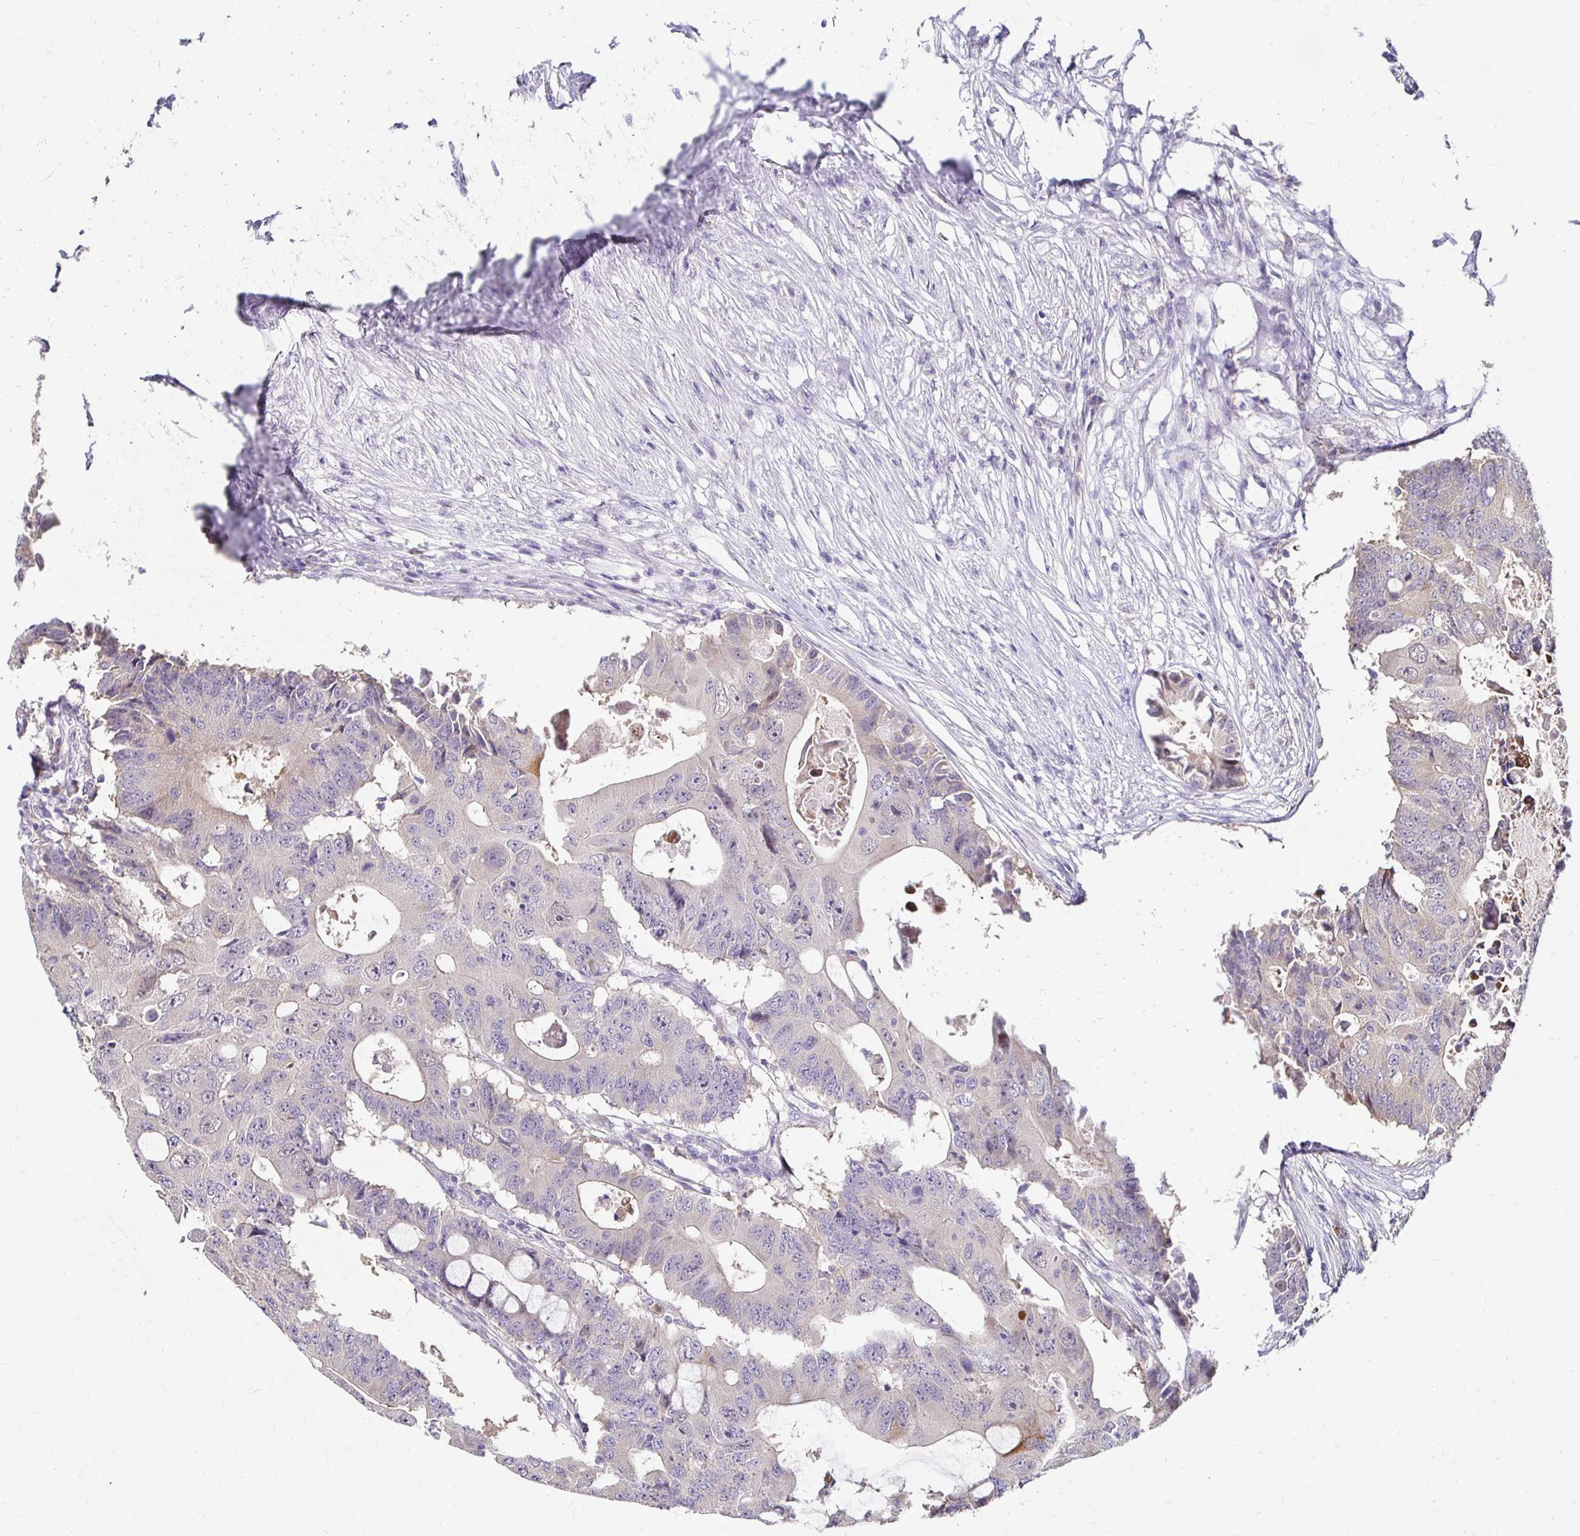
{"staining": {"intensity": "negative", "quantity": "none", "location": "none"}, "tissue": "colorectal cancer", "cell_type": "Tumor cells", "image_type": "cancer", "snomed": [{"axis": "morphology", "description": "Adenocarcinoma, NOS"}, {"axis": "topography", "description": "Colon"}], "caption": "This is an IHC histopathology image of human colorectal adenocarcinoma. There is no staining in tumor cells.", "gene": "PADI2", "patient": {"sex": "male", "age": 71}}